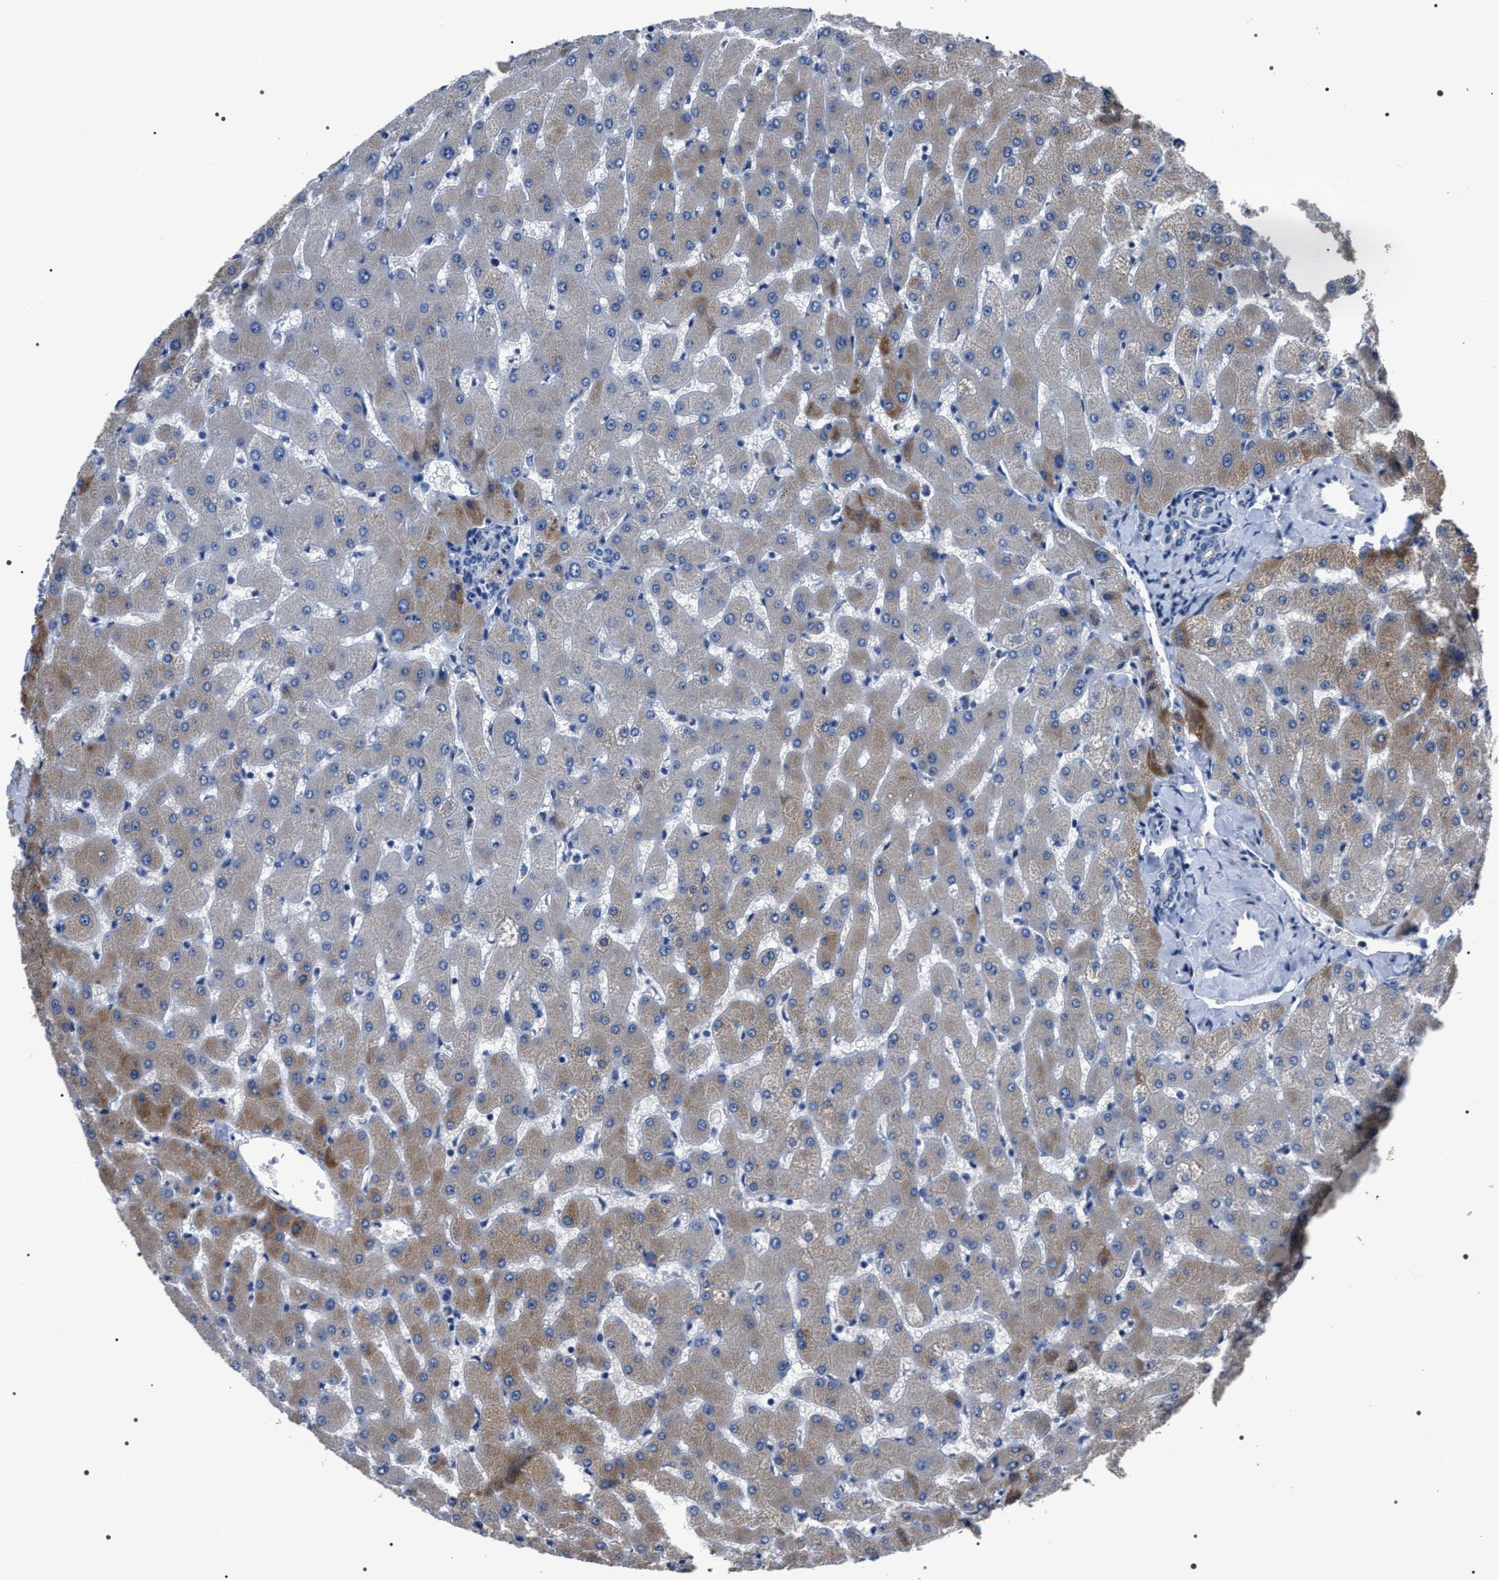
{"staining": {"intensity": "negative", "quantity": "none", "location": "none"}, "tissue": "liver", "cell_type": "Cholangiocytes", "image_type": "normal", "snomed": [{"axis": "morphology", "description": "Normal tissue, NOS"}, {"axis": "topography", "description": "Liver"}], "caption": "This is a histopathology image of IHC staining of unremarkable liver, which shows no expression in cholangiocytes. The staining was performed using DAB to visualize the protein expression in brown, while the nuclei were stained in blue with hematoxylin (Magnification: 20x).", "gene": "TRIM54", "patient": {"sex": "female", "age": 63}}